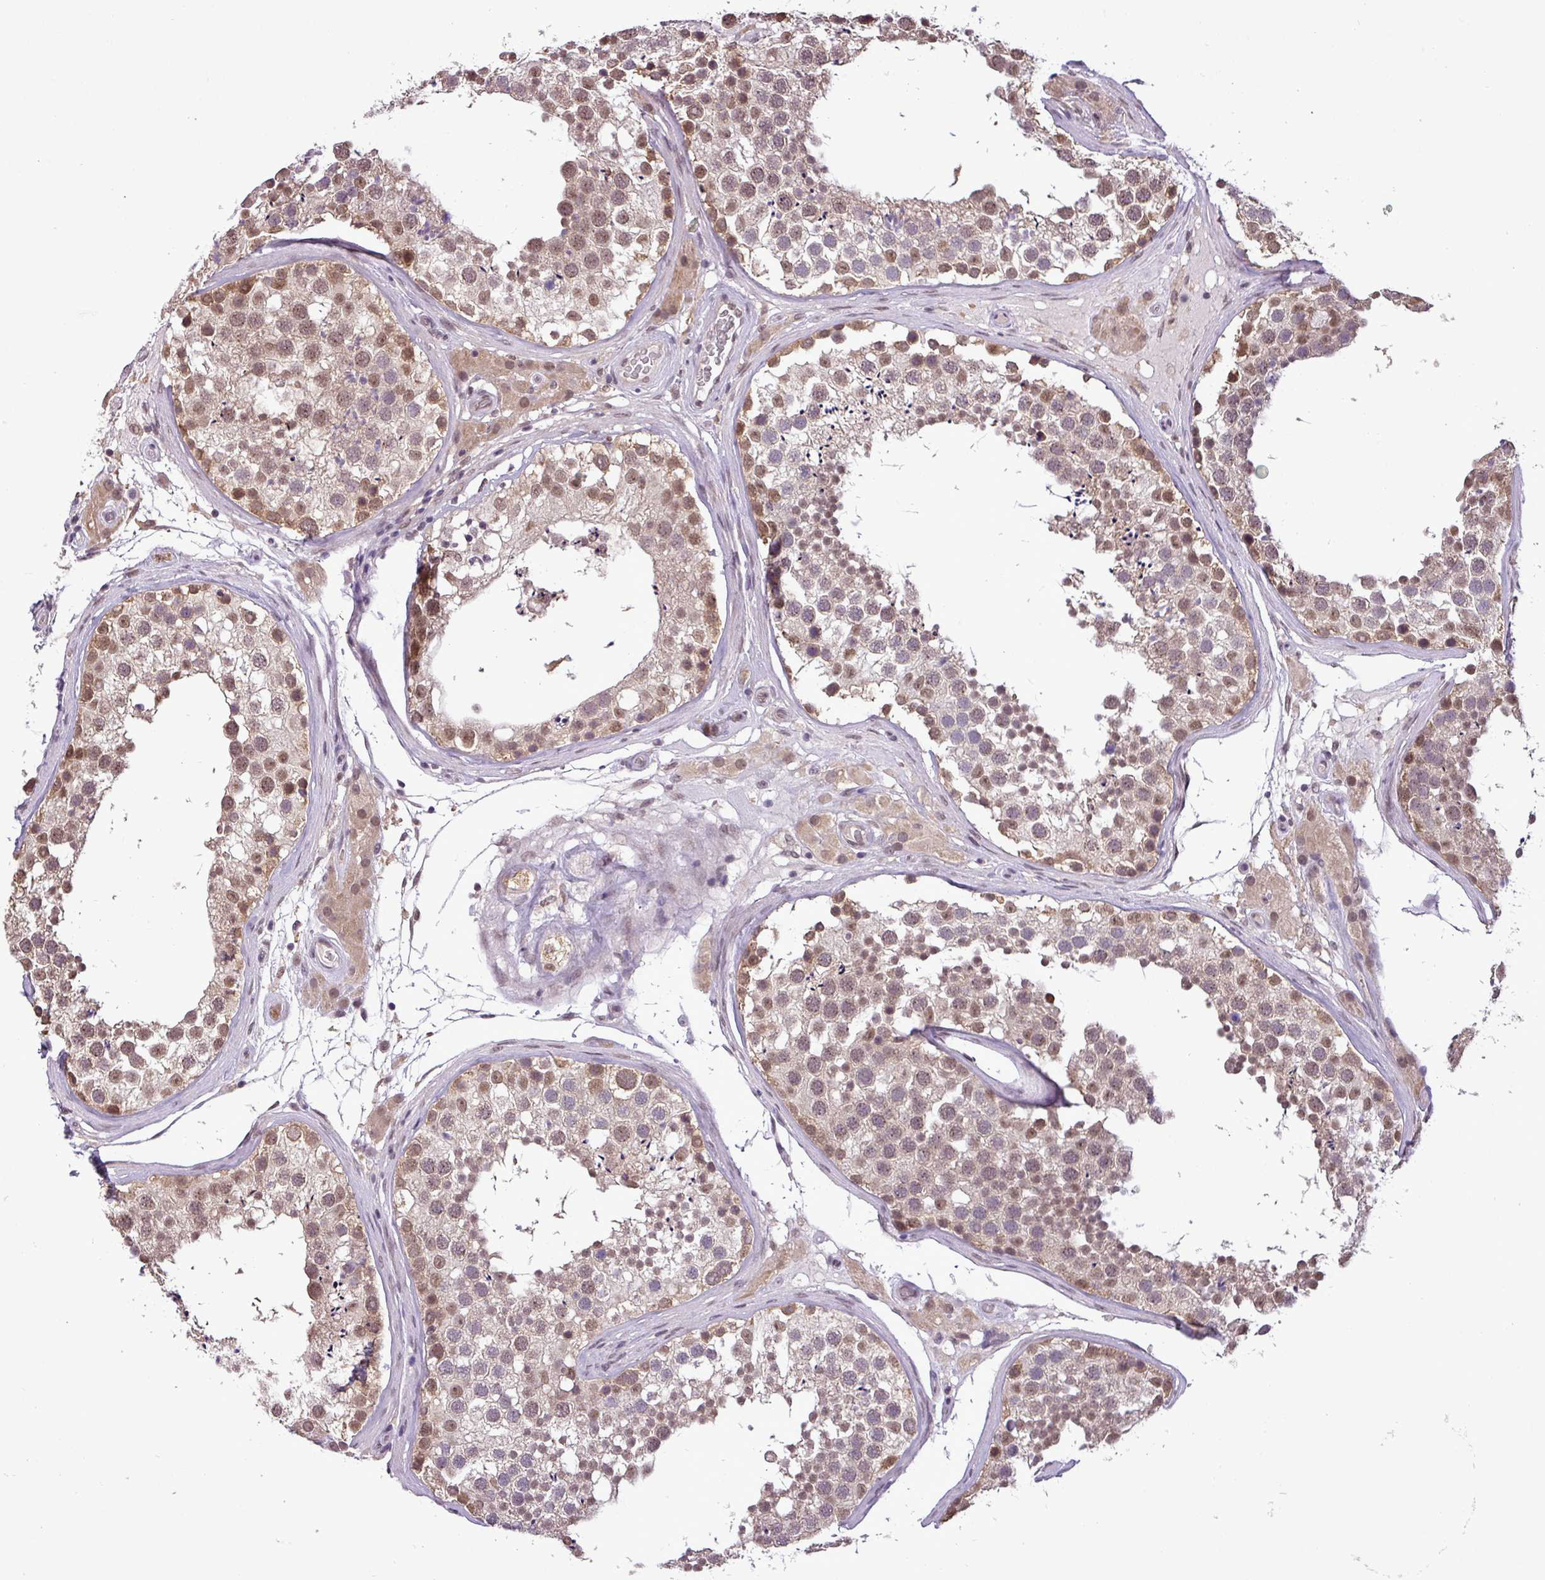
{"staining": {"intensity": "moderate", "quantity": ">75%", "location": "cytoplasmic/membranous,nuclear"}, "tissue": "testis", "cell_type": "Cells in seminiferous ducts", "image_type": "normal", "snomed": [{"axis": "morphology", "description": "Normal tissue, NOS"}, {"axis": "topography", "description": "Testis"}], "caption": "This photomicrograph exhibits immunohistochemistry (IHC) staining of normal testis, with medium moderate cytoplasmic/membranous,nuclear expression in about >75% of cells in seminiferous ducts.", "gene": "MFHAS1", "patient": {"sex": "male", "age": 46}}